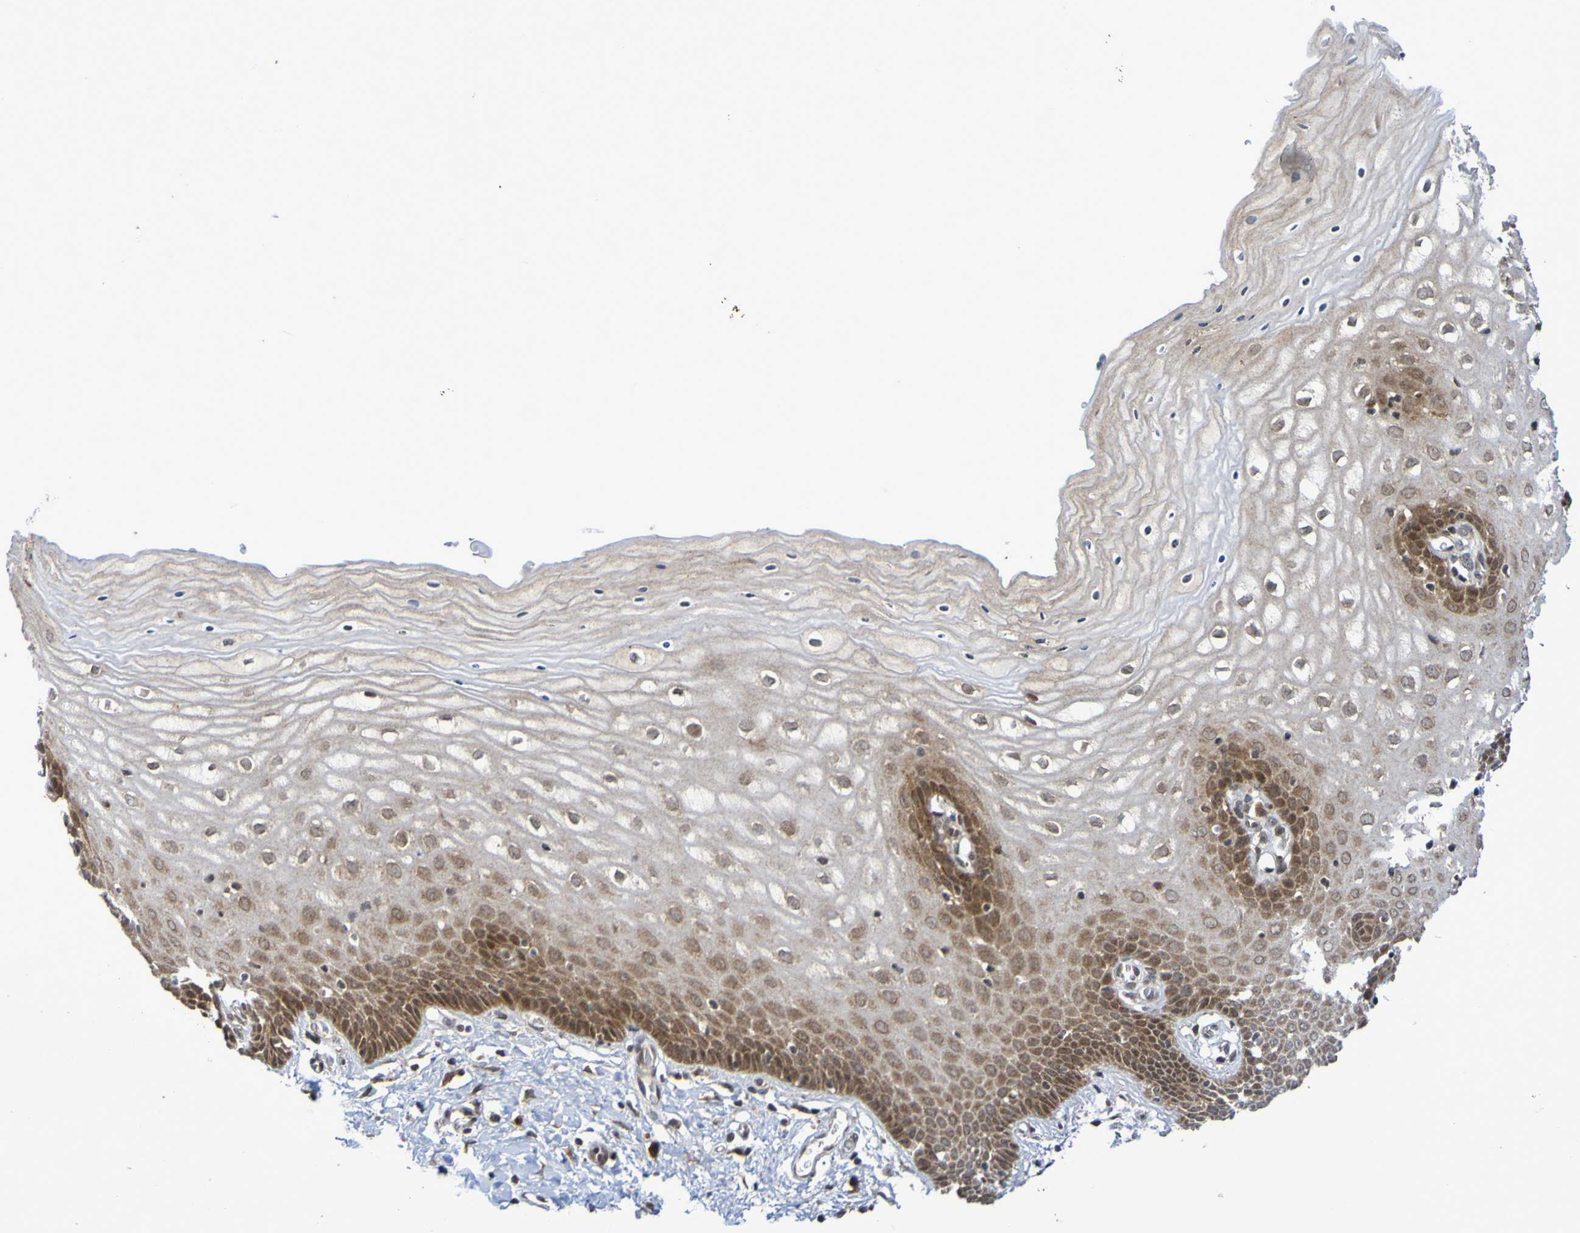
{"staining": {"intensity": "moderate", "quantity": ">75%", "location": "cytoplasmic/membranous"}, "tissue": "cervix", "cell_type": "Squamous epithelial cells", "image_type": "normal", "snomed": [{"axis": "morphology", "description": "Normal tissue, NOS"}, {"axis": "topography", "description": "Cervix"}], "caption": "The histopathology image demonstrates immunohistochemical staining of unremarkable cervix. There is moderate cytoplasmic/membranous expression is seen in approximately >75% of squamous epithelial cells.", "gene": "ITLN1", "patient": {"sex": "female", "age": 55}}